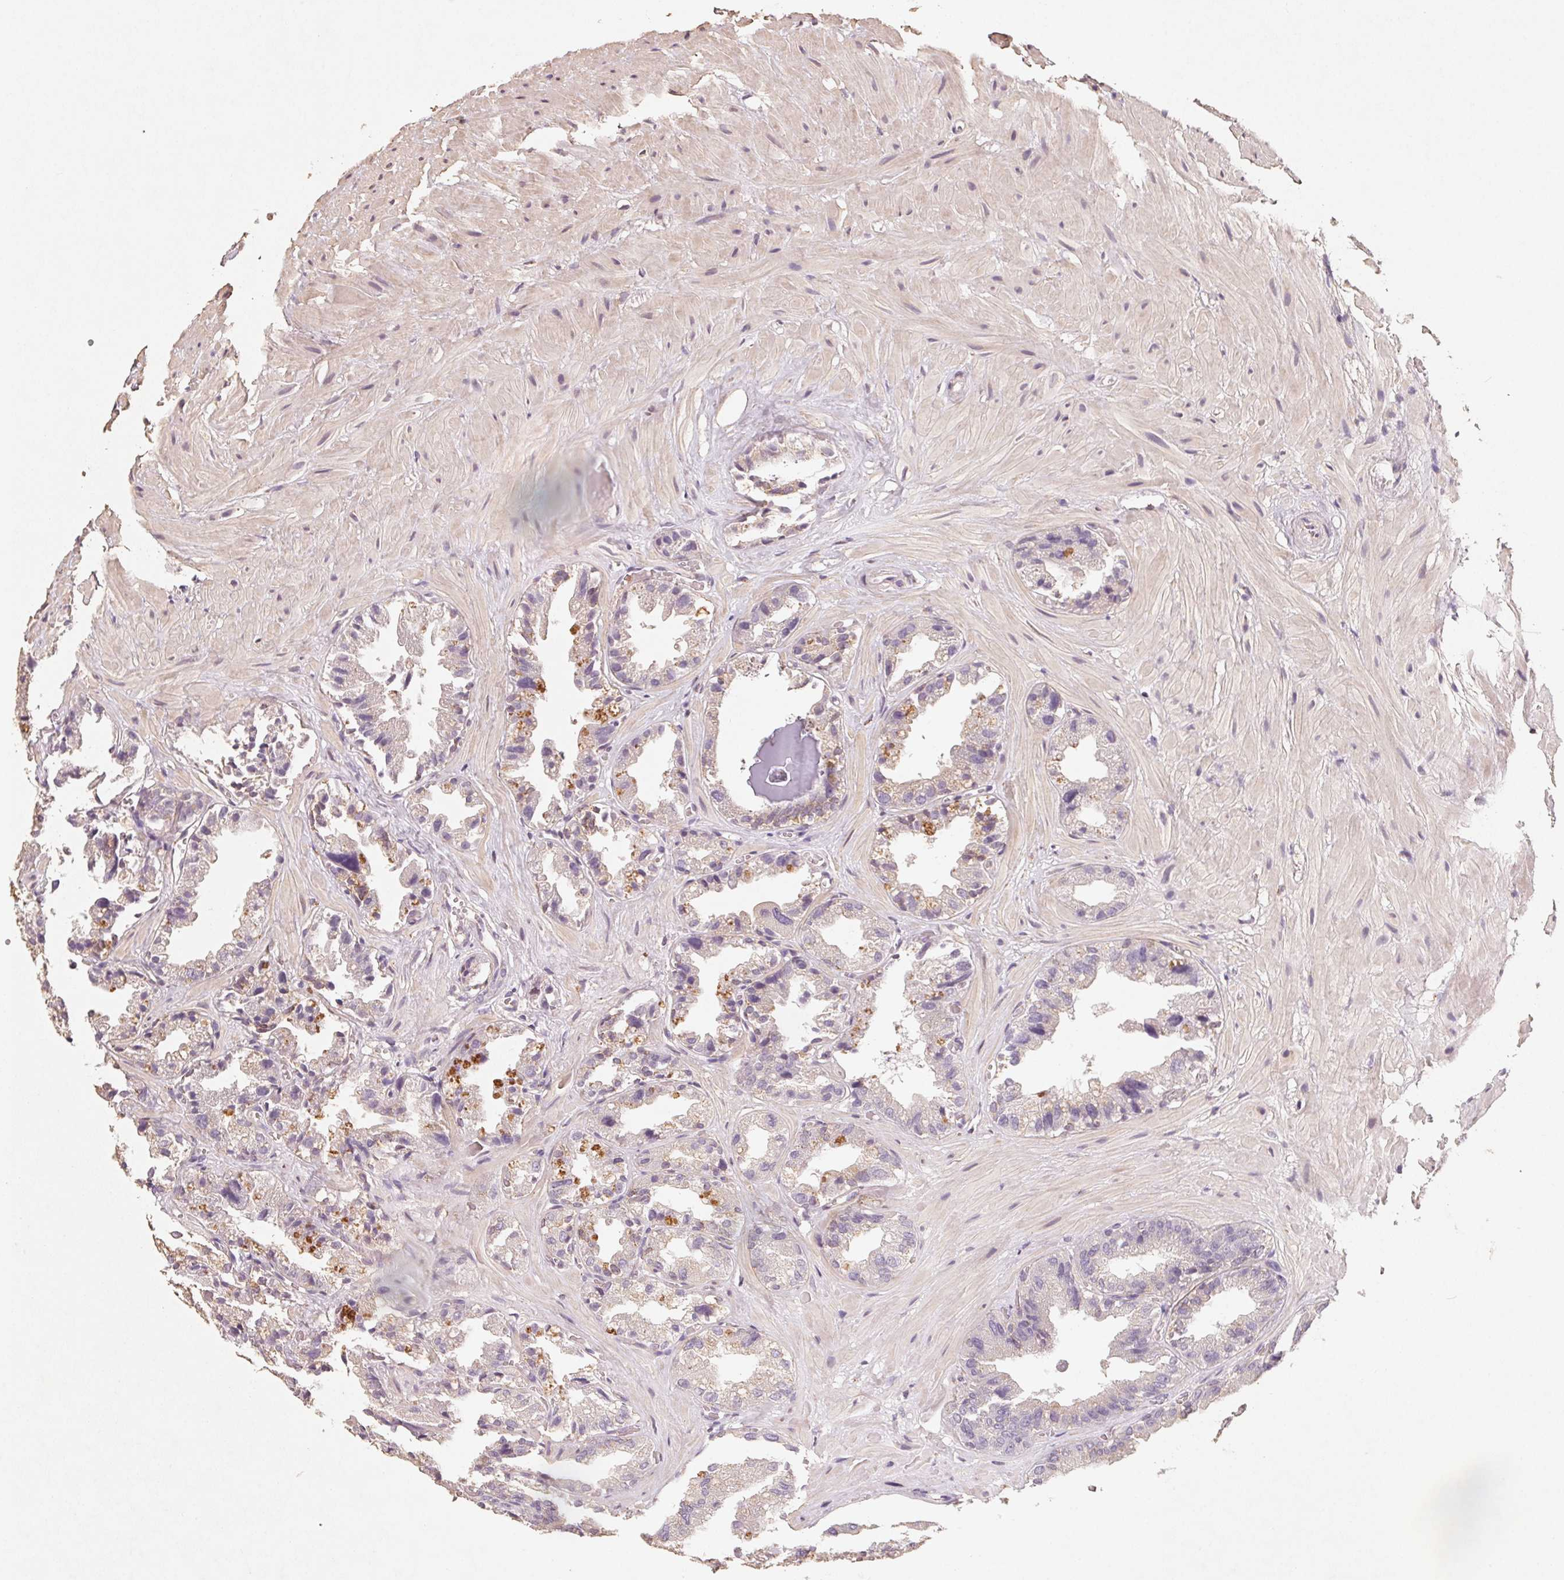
{"staining": {"intensity": "negative", "quantity": "none", "location": "none"}, "tissue": "seminal vesicle", "cell_type": "Glandular cells", "image_type": "normal", "snomed": [{"axis": "morphology", "description": "Normal tissue, NOS"}, {"axis": "topography", "description": "Seminal veicle"}], "caption": "Immunohistochemistry (IHC) of unremarkable human seminal vesicle reveals no positivity in glandular cells.", "gene": "AP1S1", "patient": {"sex": "male", "age": 57}}